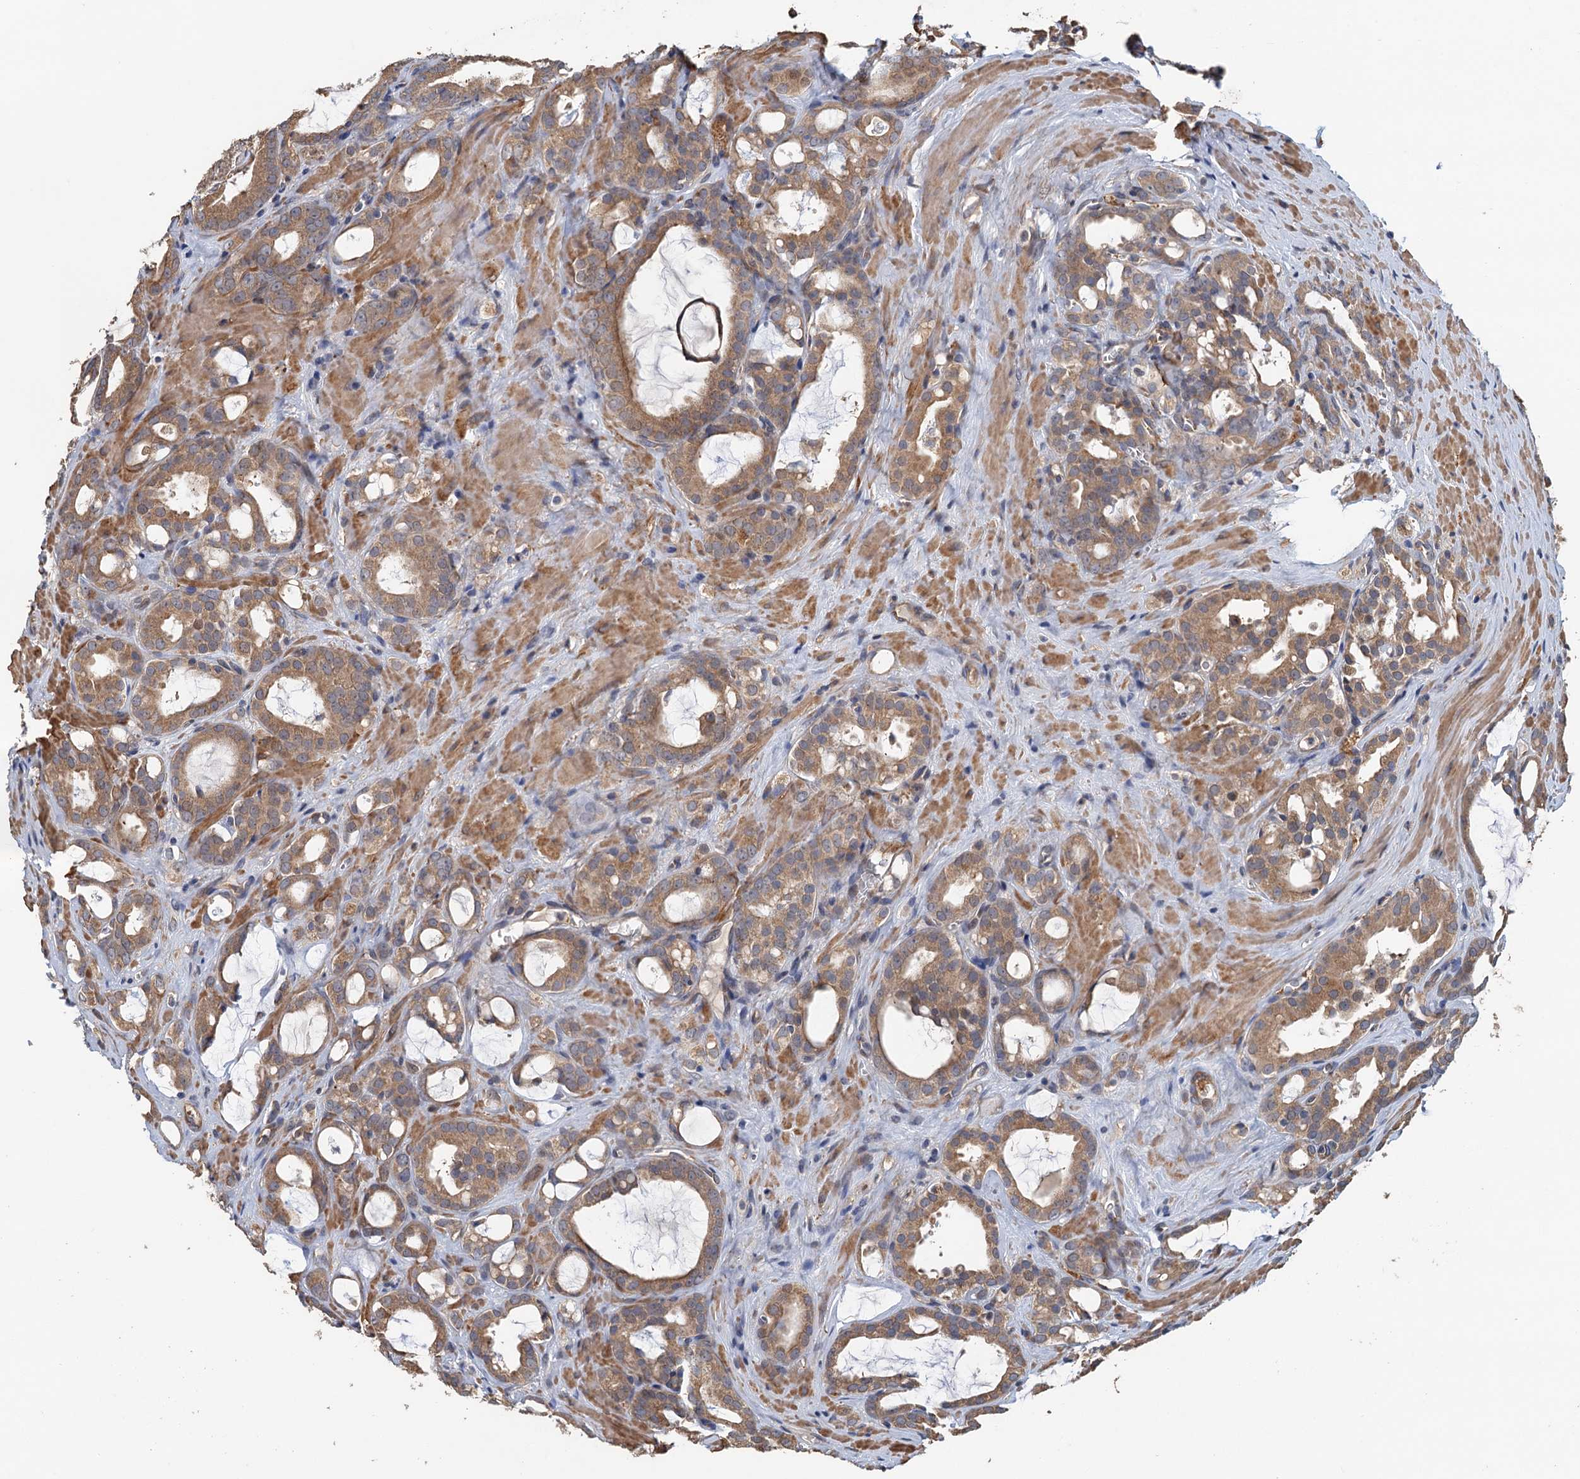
{"staining": {"intensity": "moderate", "quantity": ">75%", "location": "cytoplasmic/membranous"}, "tissue": "prostate cancer", "cell_type": "Tumor cells", "image_type": "cancer", "snomed": [{"axis": "morphology", "description": "Adenocarcinoma, High grade"}, {"axis": "topography", "description": "Prostate"}], "caption": "High-power microscopy captured an IHC image of prostate high-grade adenocarcinoma, revealing moderate cytoplasmic/membranous staining in about >75% of tumor cells. Nuclei are stained in blue.", "gene": "MEAK7", "patient": {"sex": "male", "age": 72}}